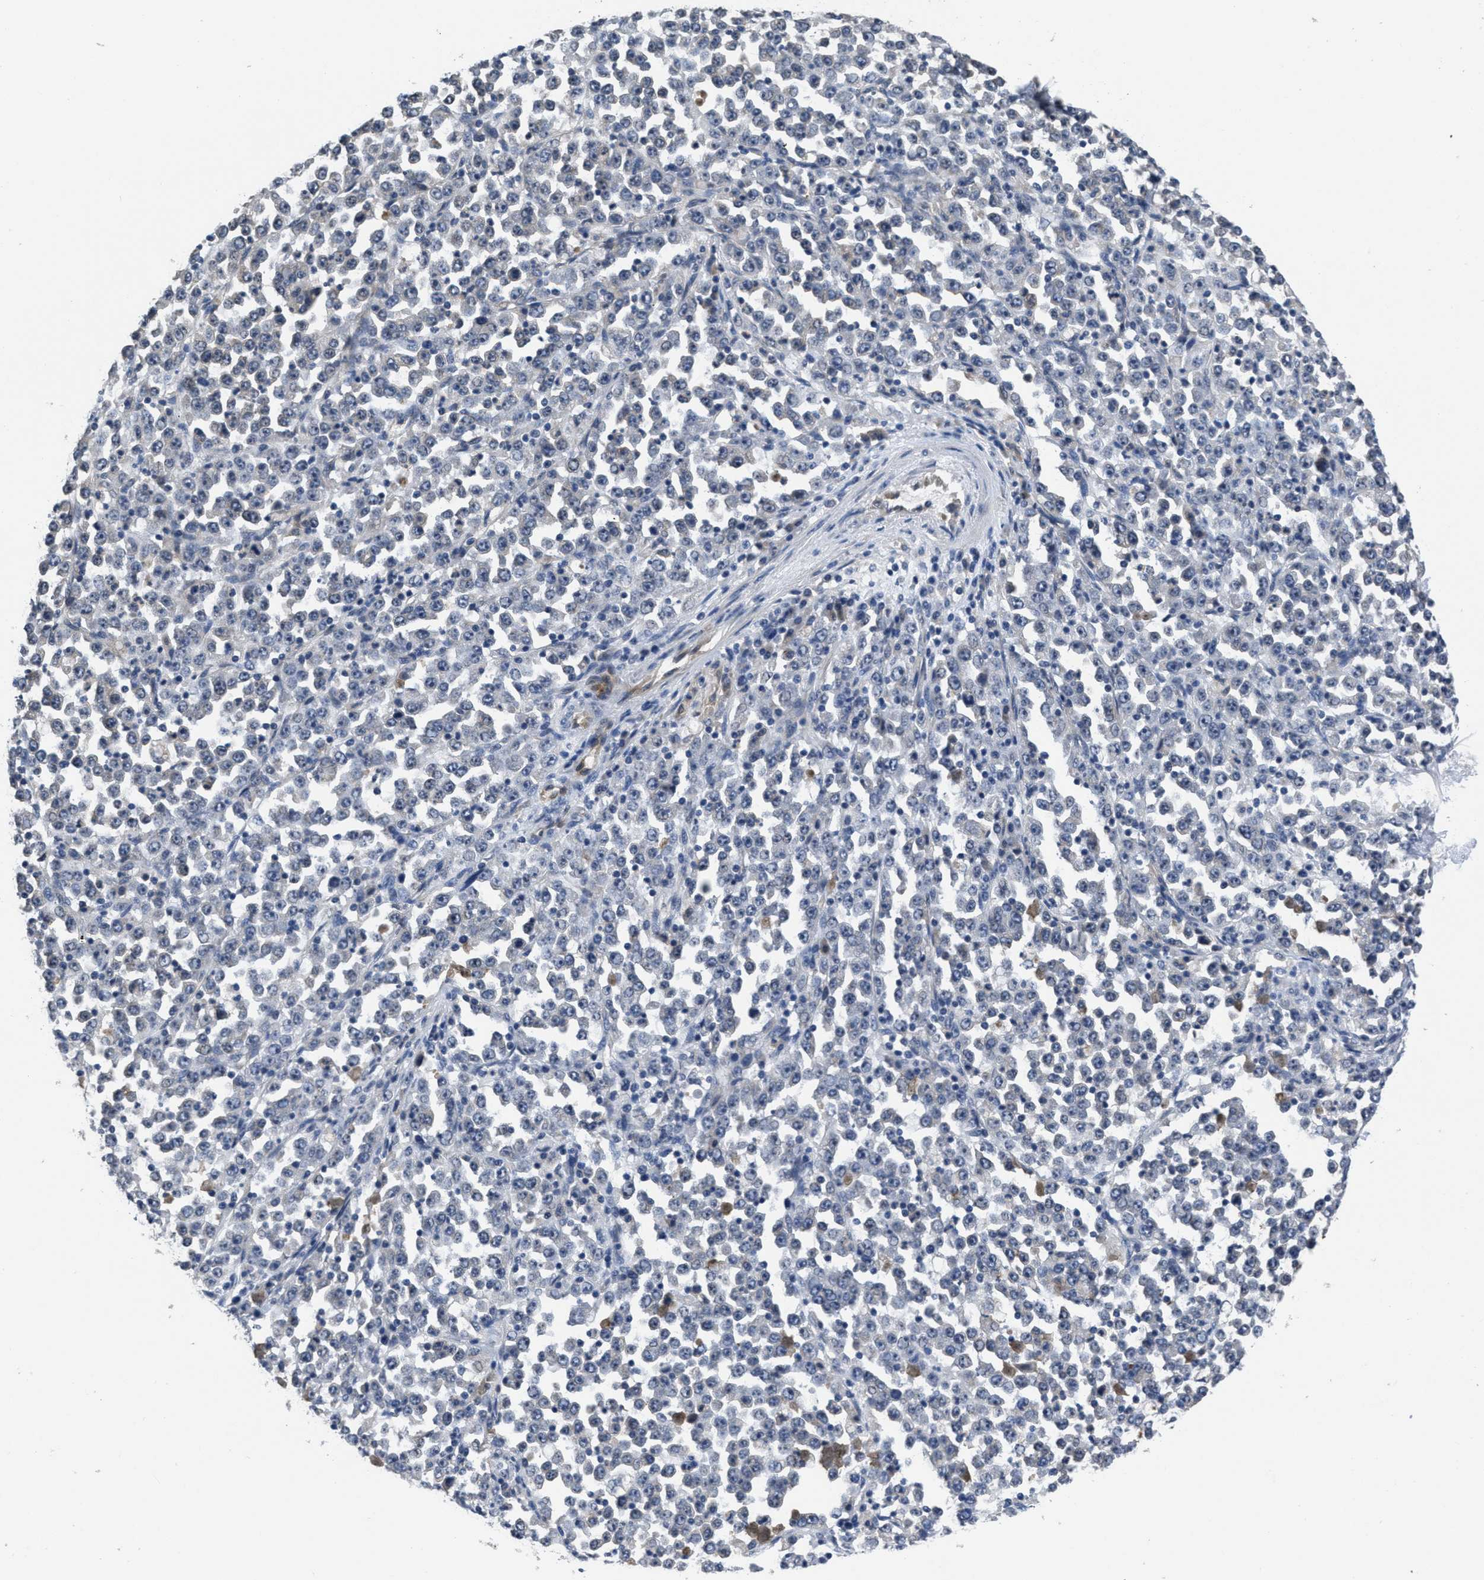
{"staining": {"intensity": "negative", "quantity": "none", "location": "none"}, "tissue": "stomach cancer", "cell_type": "Tumor cells", "image_type": "cancer", "snomed": [{"axis": "morphology", "description": "Normal tissue, NOS"}, {"axis": "morphology", "description": "Adenocarcinoma, NOS"}, {"axis": "topography", "description": "Stomach, upper"}, {"axis": "topography", "description": "Stomach"}], "caption": "A high-resolution histopathology image shows immunohistochemistry (IHC) staining of stomach cancer (adenocarcinoma), which demonstrates no significant expression in tumor cells.", "gene": "ANGPT1", "patient": {"sex": "male", "age": 59}}